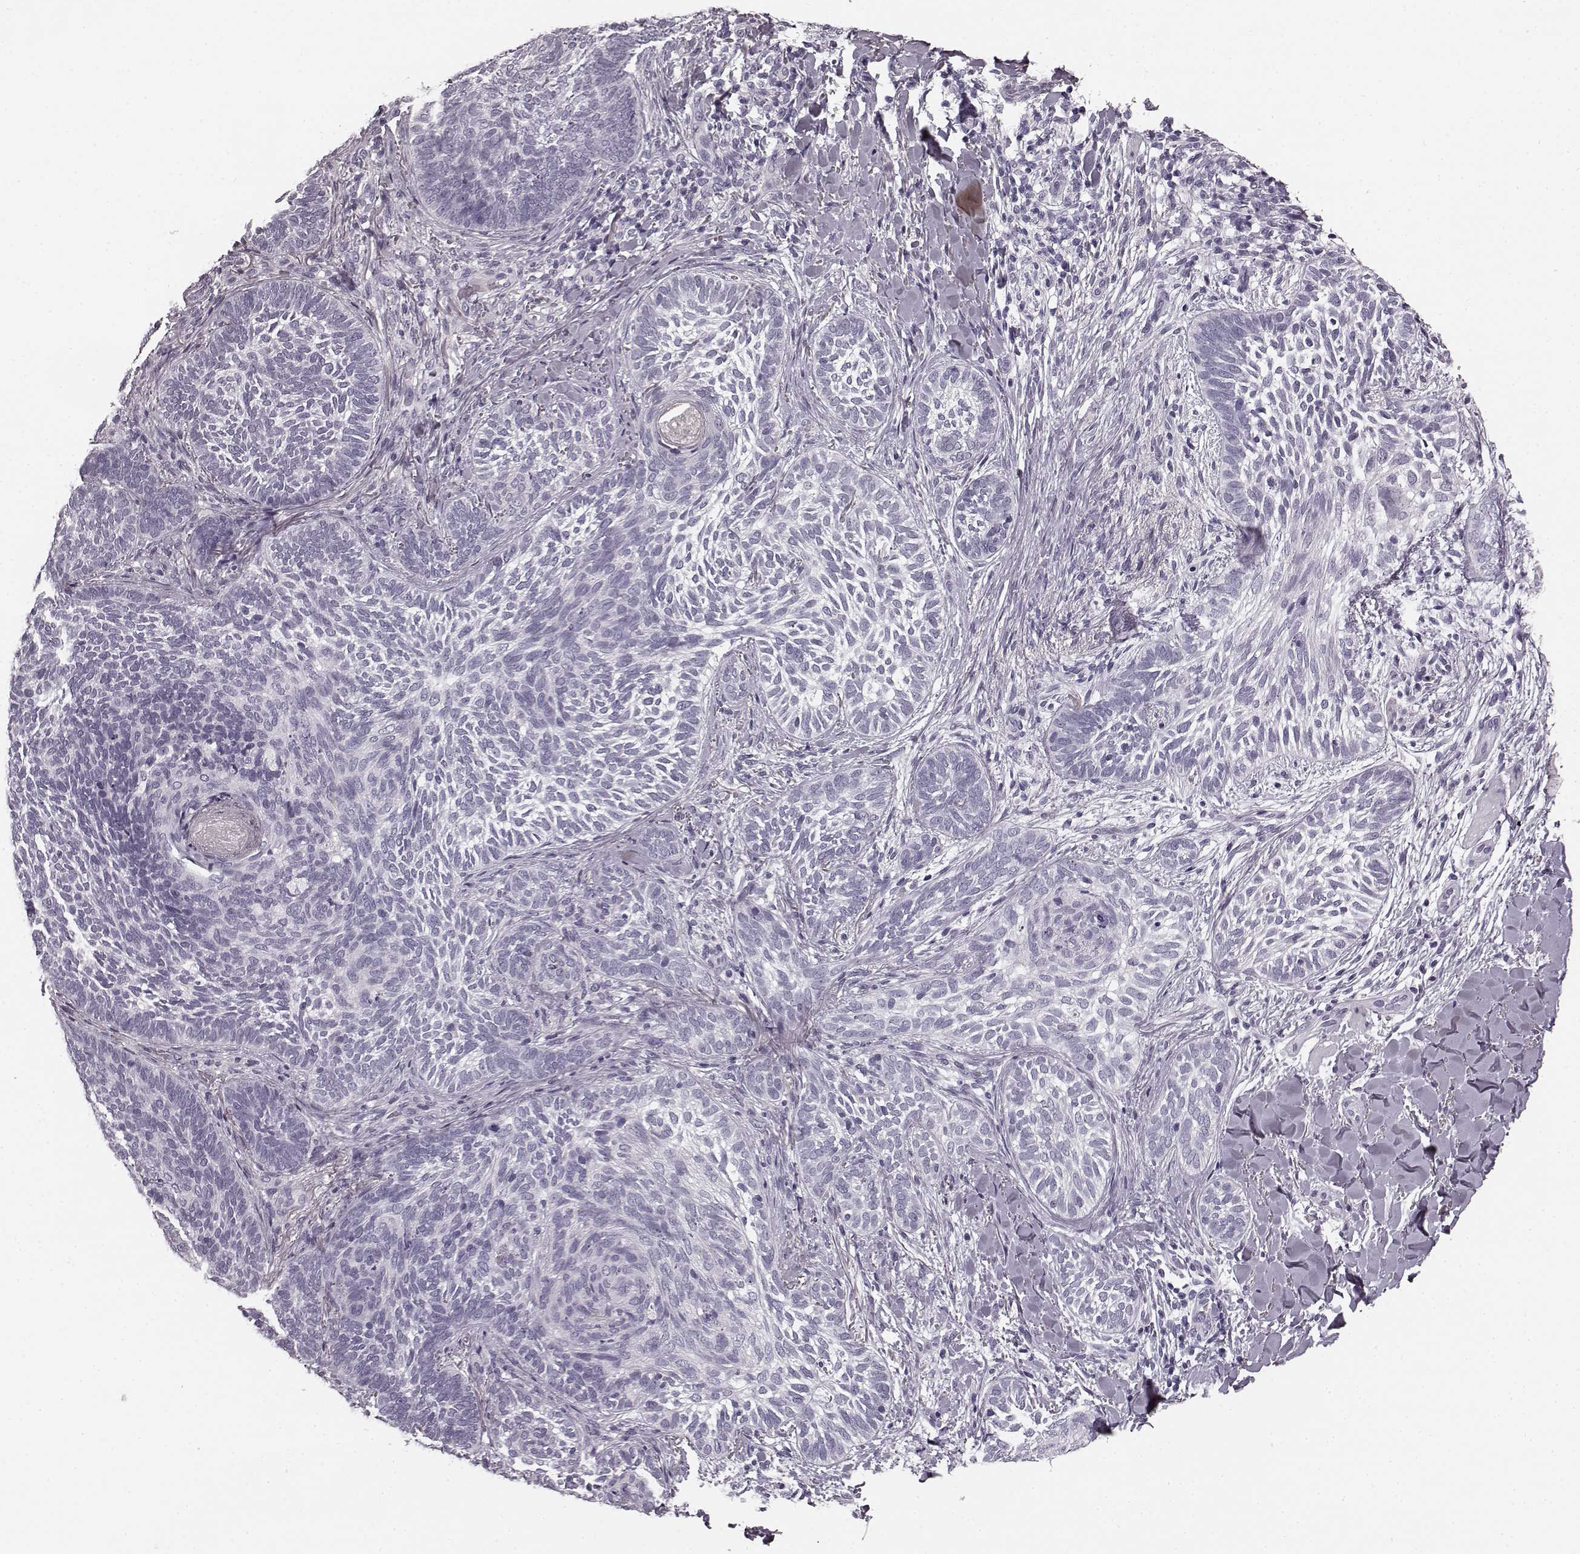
{"staining": {"intensity": "negative", "quantity": "none", "location": "none"}, "tissue": "skin cancer", "cell_type": "Tumor cells", "image_type": "cancer", "snomed": [{"axis": "morphology", "description": "Normal tissue, NOS"}, {"axis": "morphology", "description": "Basal cell carcinoma"}, {"axis": "topography", "description": "Skin"}], "caption": "IHC histopathology image of neoplastic tissue: human basal cell carcinoma (skin) stained with DAB (3,3'-diaminobenzidine) reveals no significant protein expression in tumor cells.", "gene": "TMPRSS15", "patient": {"sex": "male", "age": 46}}